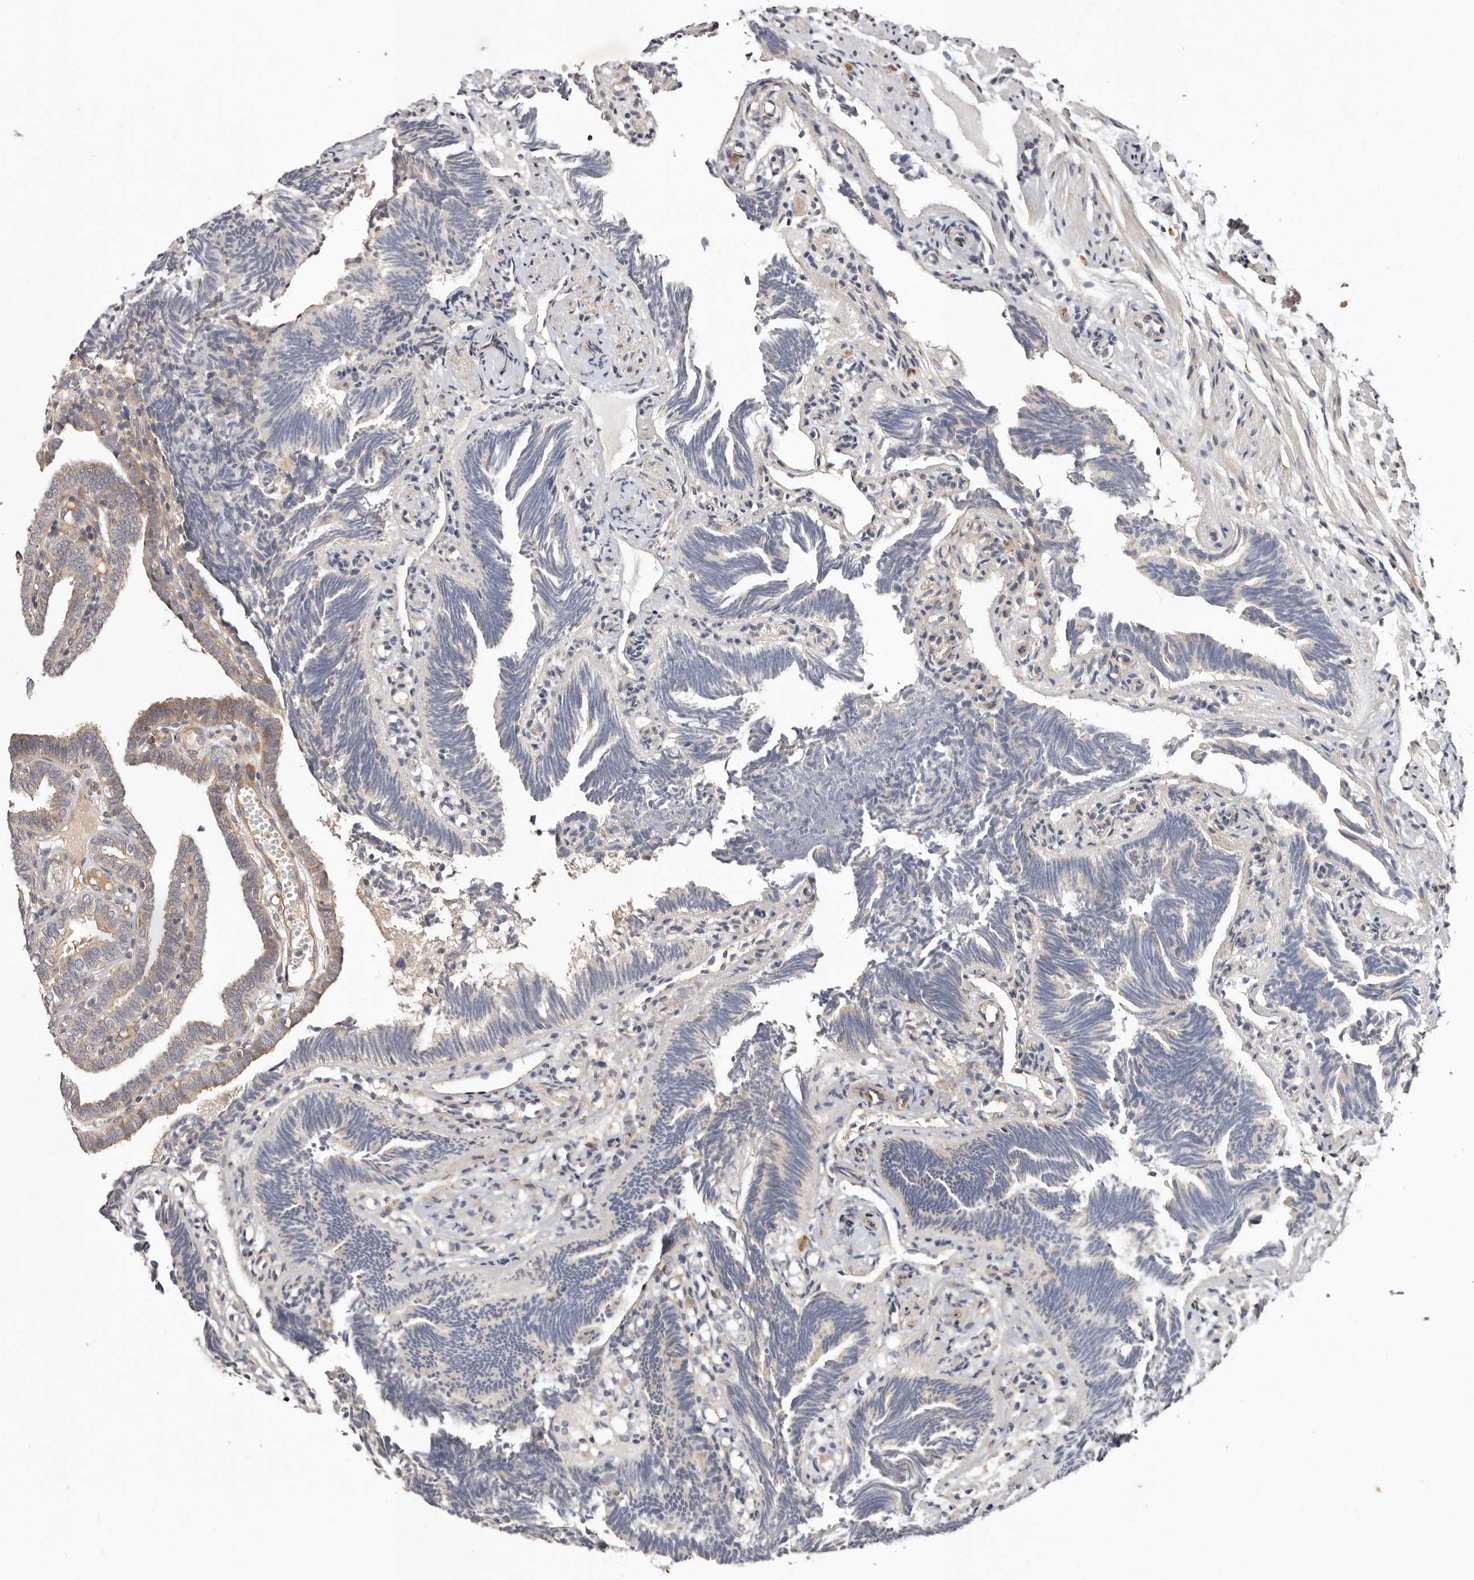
{"staining": {"intensity": "weak", "quantity": "25%-75%", "location": "cytoplasmic/membranous"}, "tissue": "fallopian tube", "cell_type": "Glandular cells", "image_type": "normal", "snomed": [{"axis": "morphology", "description": "Normal tissue, NOS"}, {"axis": "topography", "description": "Fallopian tube"}], "caption": "A low amount of weak cytoplasmic/membranous positivity is seen in about 25%-75% of glandular cells in benign fallopian tube. The staining was performed using DAB (3,3'-diaminobenzidine) to visualize the protein expression in brown, while the nuclei were stained in blue with hematoxylin (Magnification: 20x).", "gene": "MACF1", "patient": {"sex": "female", "age": 39}}